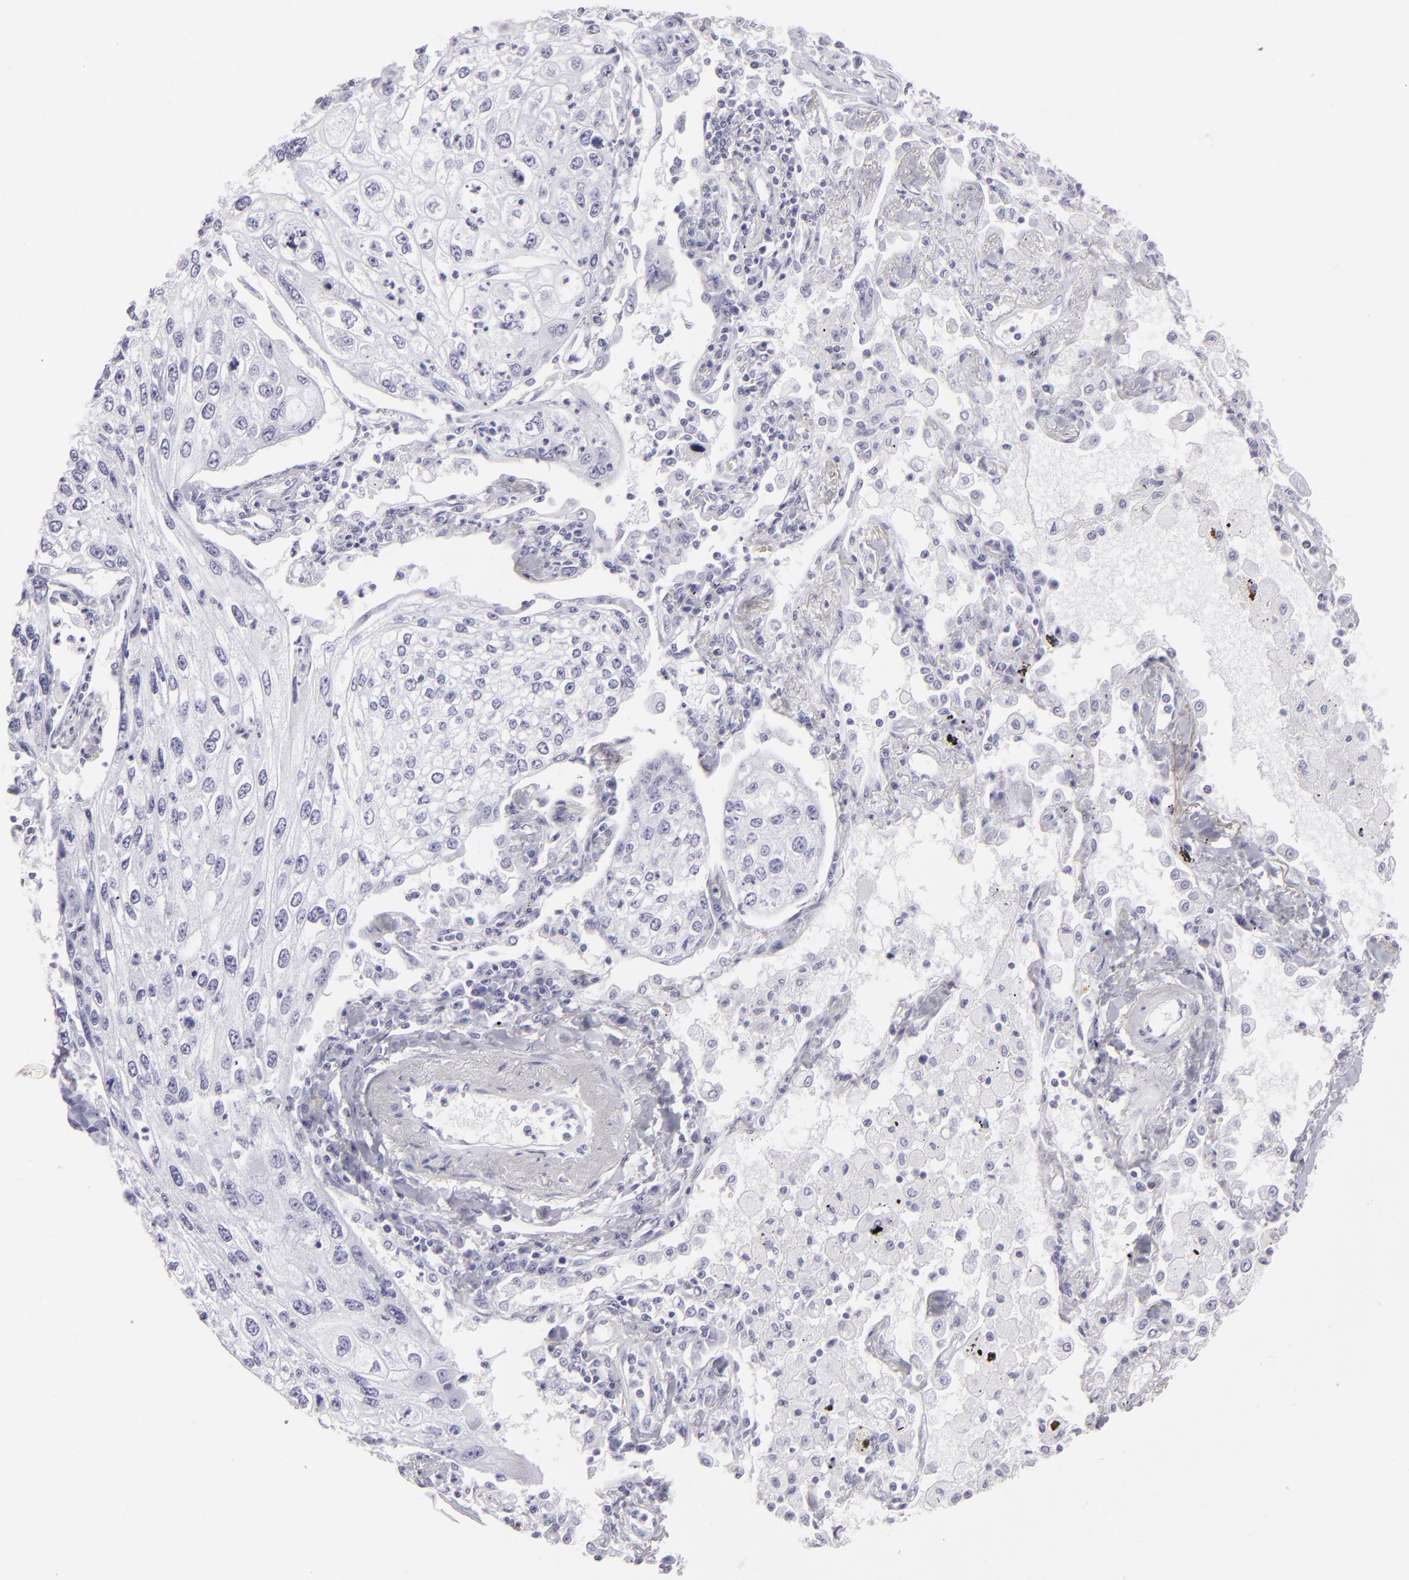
{"staining": {"intensity": "negative", "quantity": "none", "location": "none"}, "tissue": "lung cancer", "cell_type": "Tumor cells", "image_type": "cancer", "snomed": [{"axis": "morphology", "description": "Squamous cell carcinoma, NOS"}, {"axis": "topography", "description": "Lung"}], "caption": "The immunohistochemistry (IHC) histopathology image has no significant staining in tumor cells of squamous cell carcinoma (lung) tissue.", "gene": "FLG", "patient": {"sex": "male", "age": 75}}